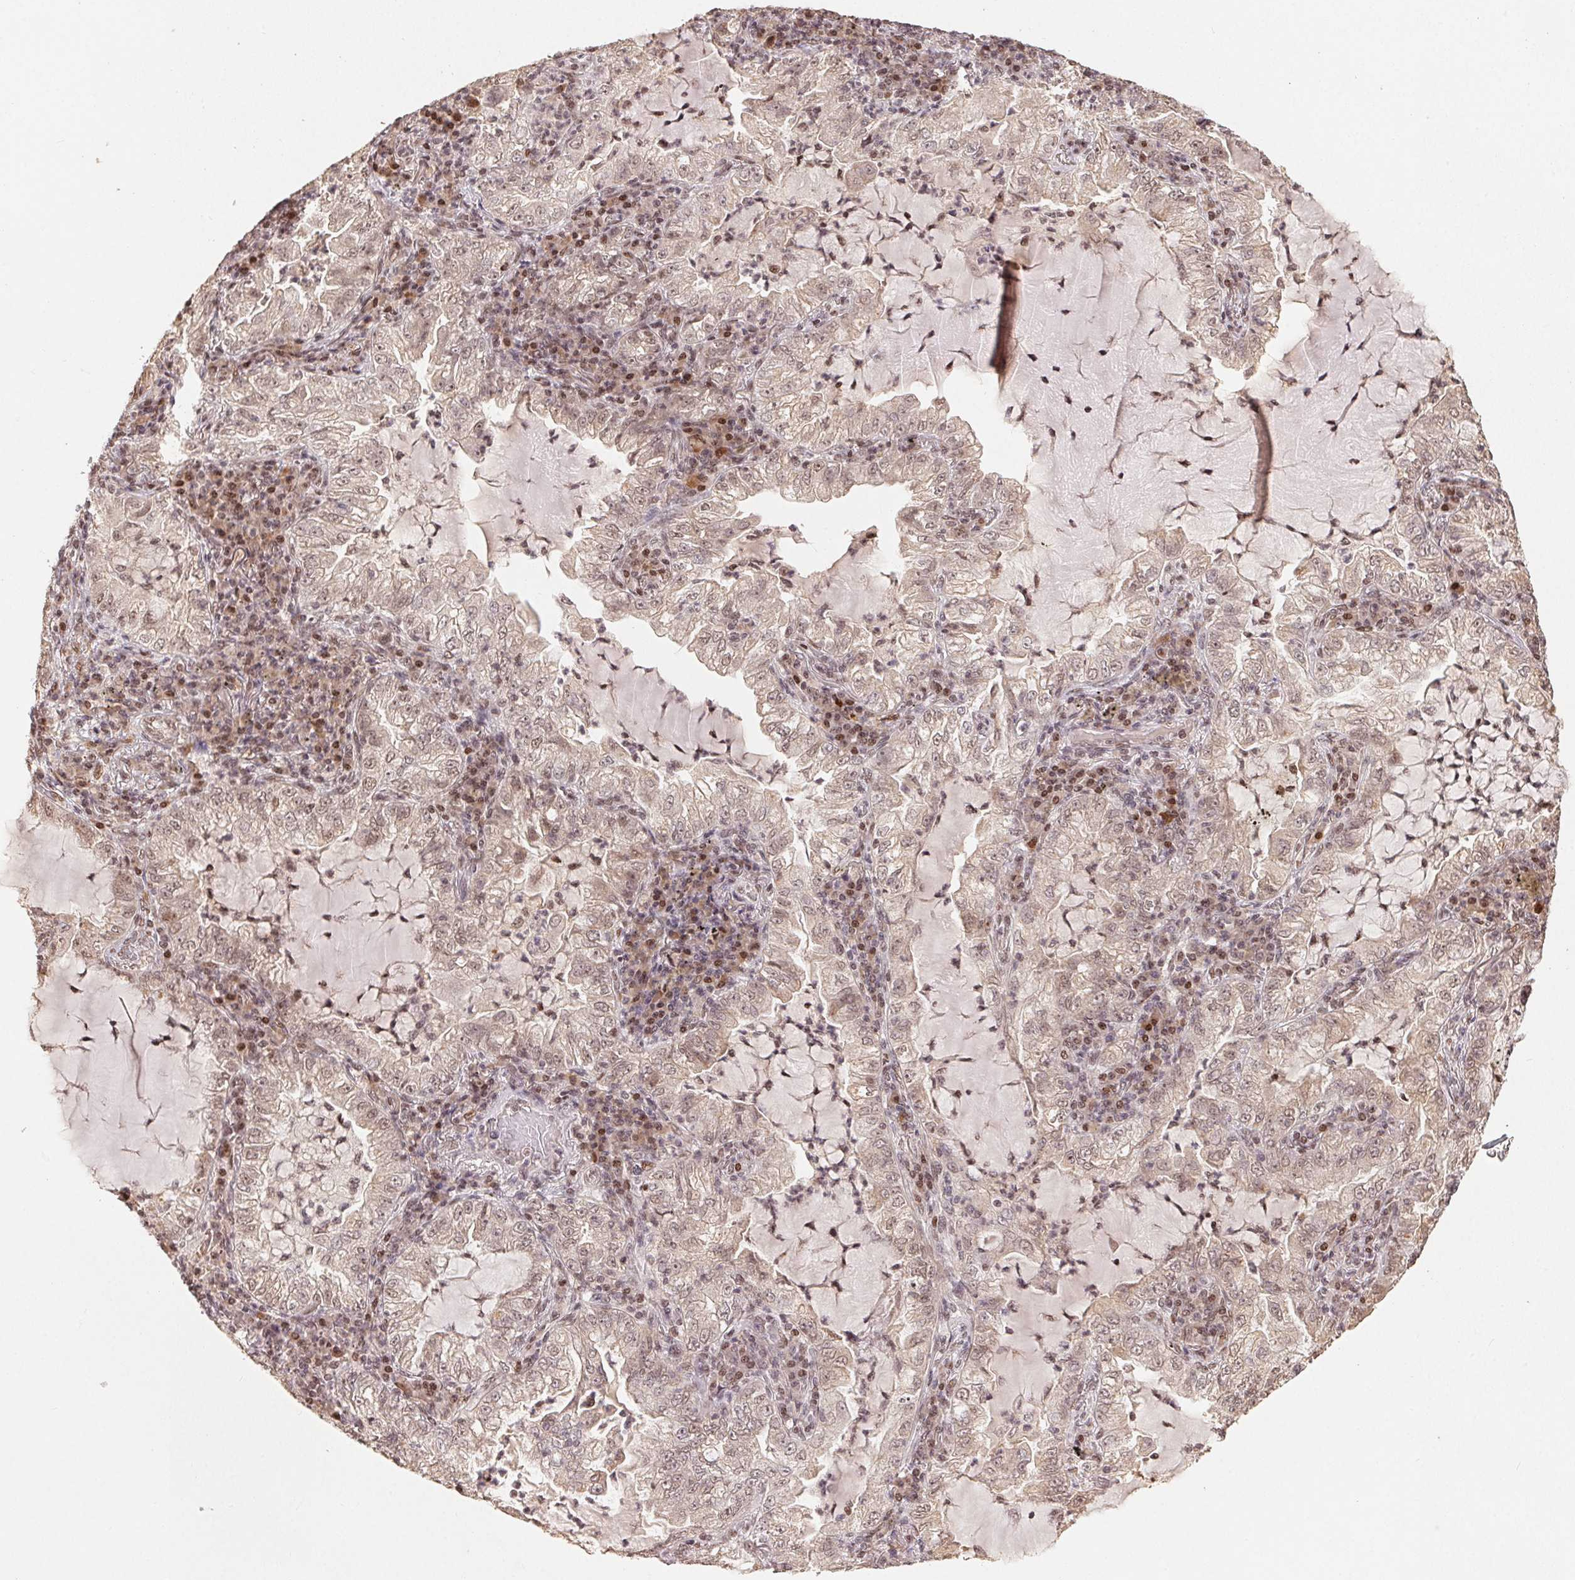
{"staining": {"intensity": "weak", "quantity": ">75%", "location": "nuclear"}, "tissue": "lung cancer", "cell_type": "Tumor cells", "image_type": "cancer", "snomed": [{"axis": "morphology", "description": "Adenocarcinoma, NOS"}, {"axis": "topography", "description": "Lung"}], "caption": "A brown stain shows weak nuclear staining of a protein in lung cancer (adenocarcinoma) tumor cells. (DAB = brown stain, brightfield microscopy at high magnification).", "gene": "MAPKAPK2", "patient": {"sex": "female", "age": 73}}